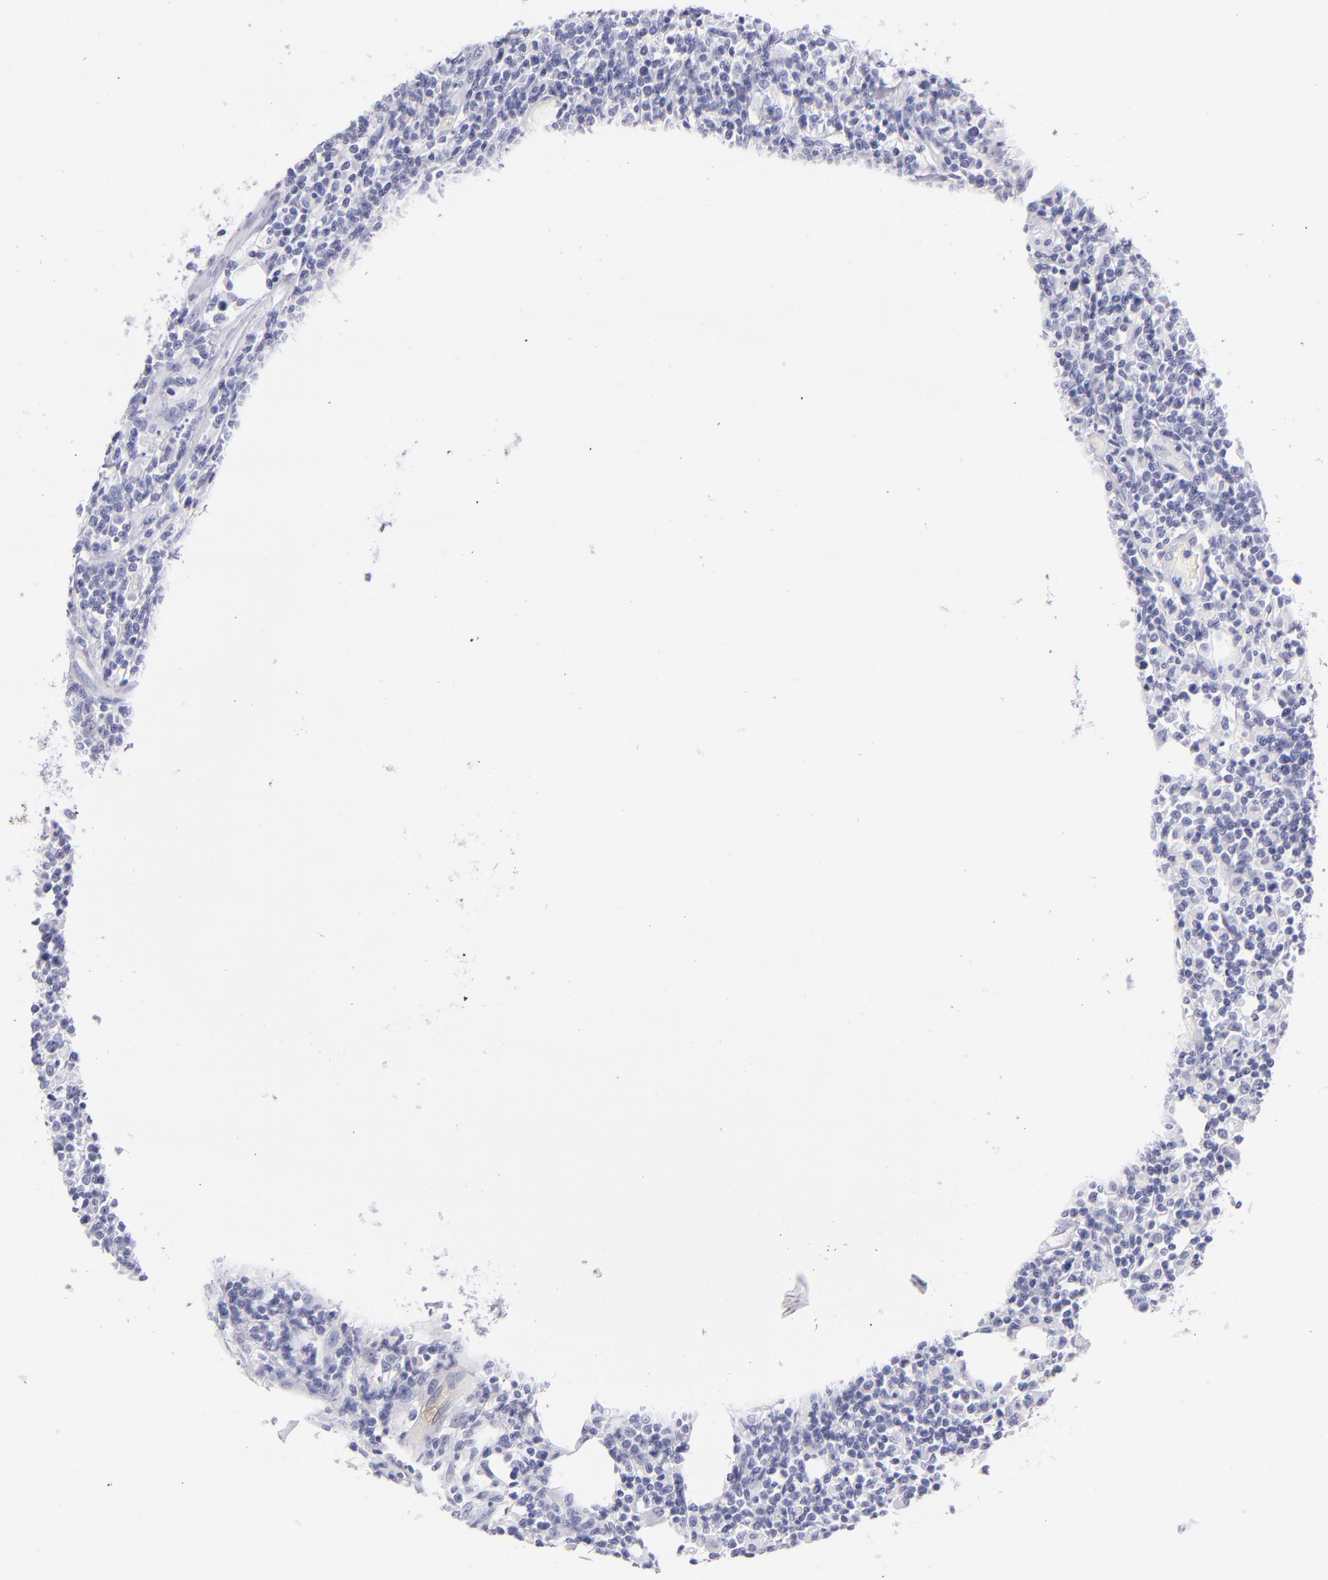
{"staining": {"intensity": "negative", "quantity": "none", "location": "none"}, "tissue": "lymphoma", "cell_type": "Tumor cells", "image_type": "cancer", "snomed": [{"axis": "morphology", "description": "Malignant lymphoma, non-Hodgkin's type, High grade"}, {"axis": "topography", "description": "Colon"}], "caption": "This is an immunohistochemistry histopathology image of human lymphoma. There is no staining in tumor cells.", "gene": "PRPH", "patient": {"sex": "male", "age": 82}}